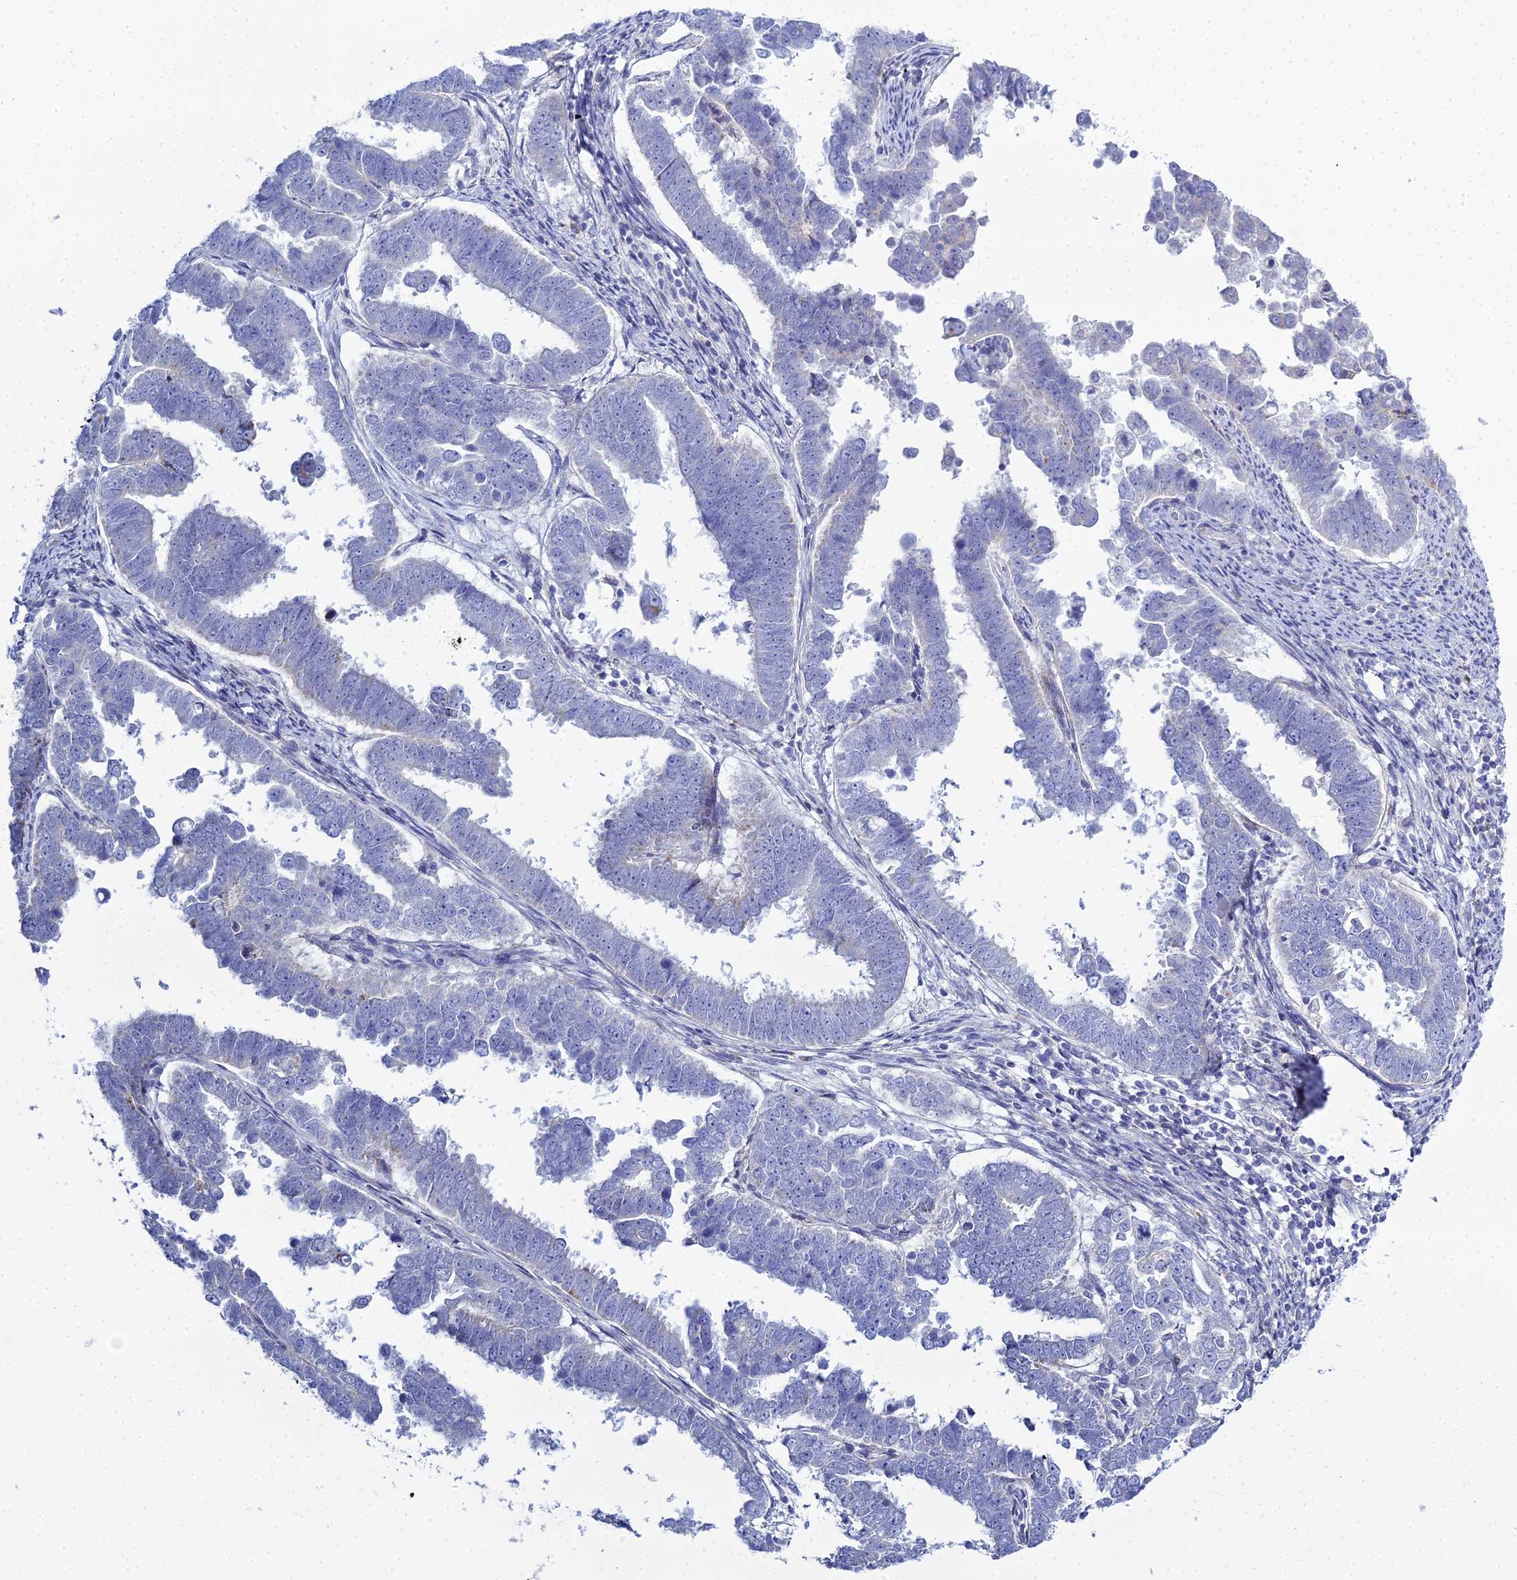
{"staining": {"intensity": "negative", "quantity": "none", "location": "none"}, "tissue": "endometrial cancer", "cell_type": "Tumor cells", "image_type": "cancer", "snomed": [{"axis": "morphology", "description": "Adenocarcinoma, NOS"}, {"axis": "topography", "description": "Endometrium"}], "caption": "Immunohistochemistry (IHC) of endometrial cancer displays no staining in tumor cells.", "gene": "DHX34", "patient": {"sex": "female", "age": 75}}